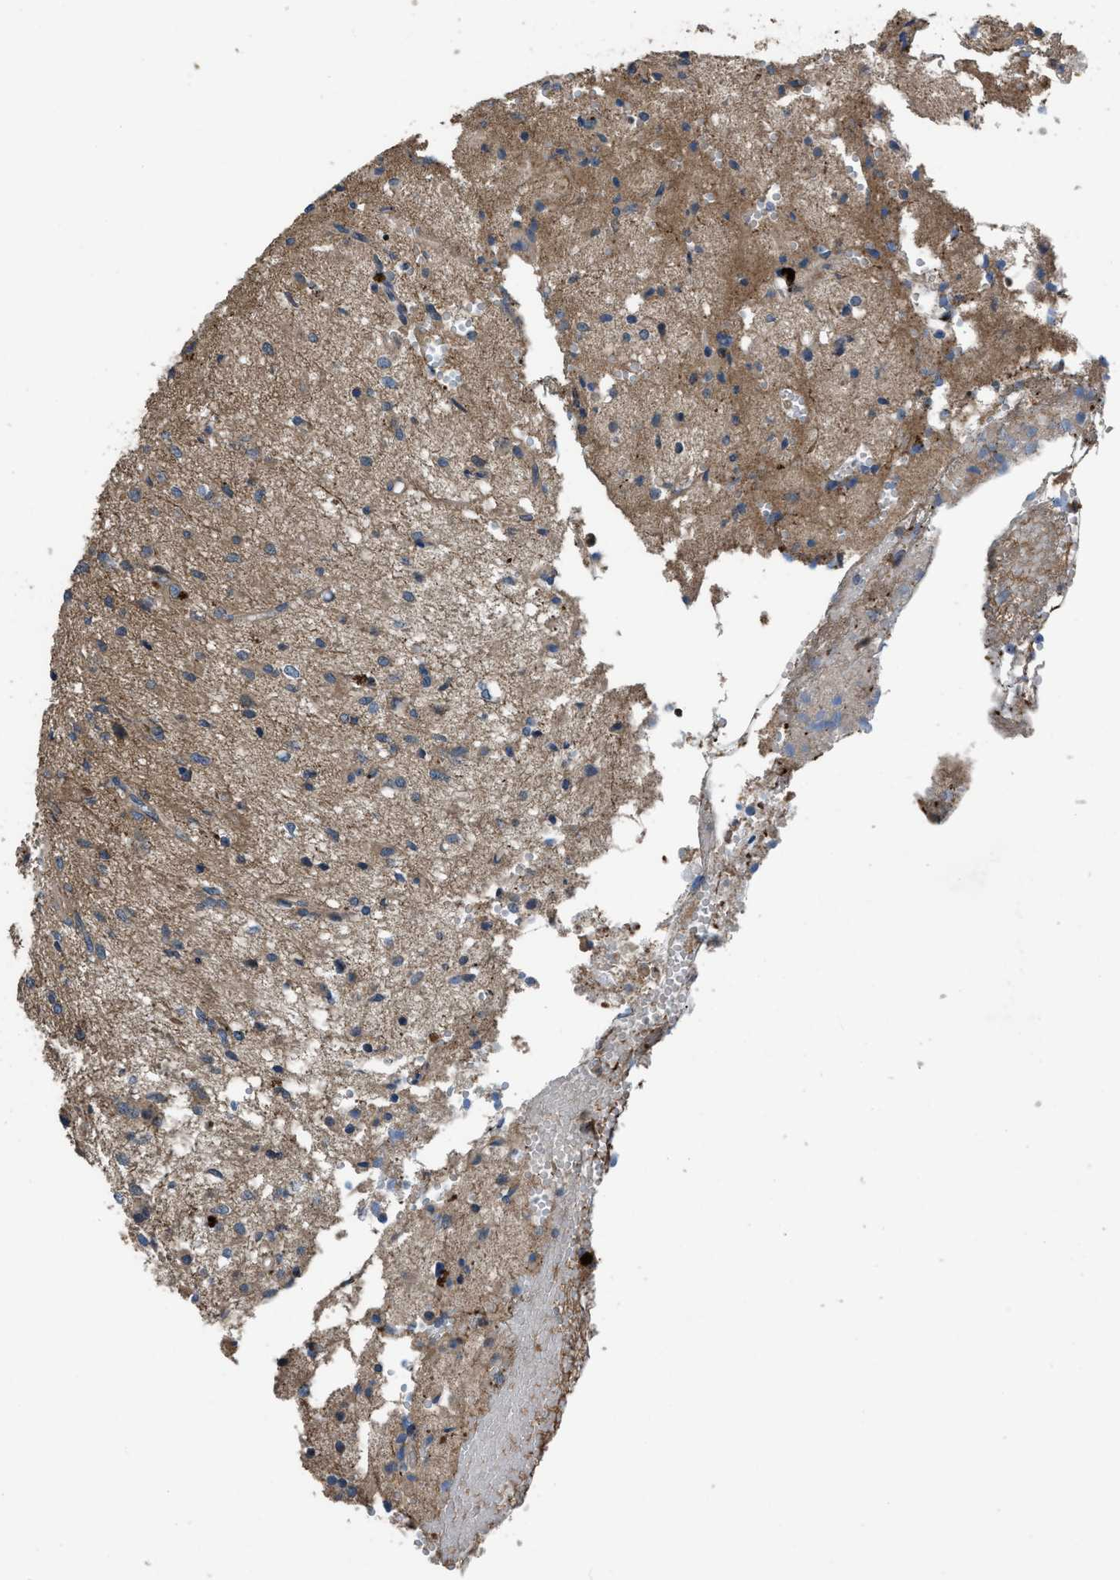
{"staining": {"intensity": "weak", "quantity": "25%-75%", "location": "cytoplasmic/membranous"}, "tissue": "glioma", "cell_type": "Tumor cells", "image_type": "cancer", "snomed": [{"axis": "morphology", "description": "Glioma, malignant, High grade"}, {"axis": "topography", "description": "Brain"}], "caption": "Protein staining of glioma tissue demonstrates weak cytoplasmic/membranous staining in approximately 25%-75% of tumor cells.", "gene": "USP25", "patient": {"sex": "female", "age": 59}}